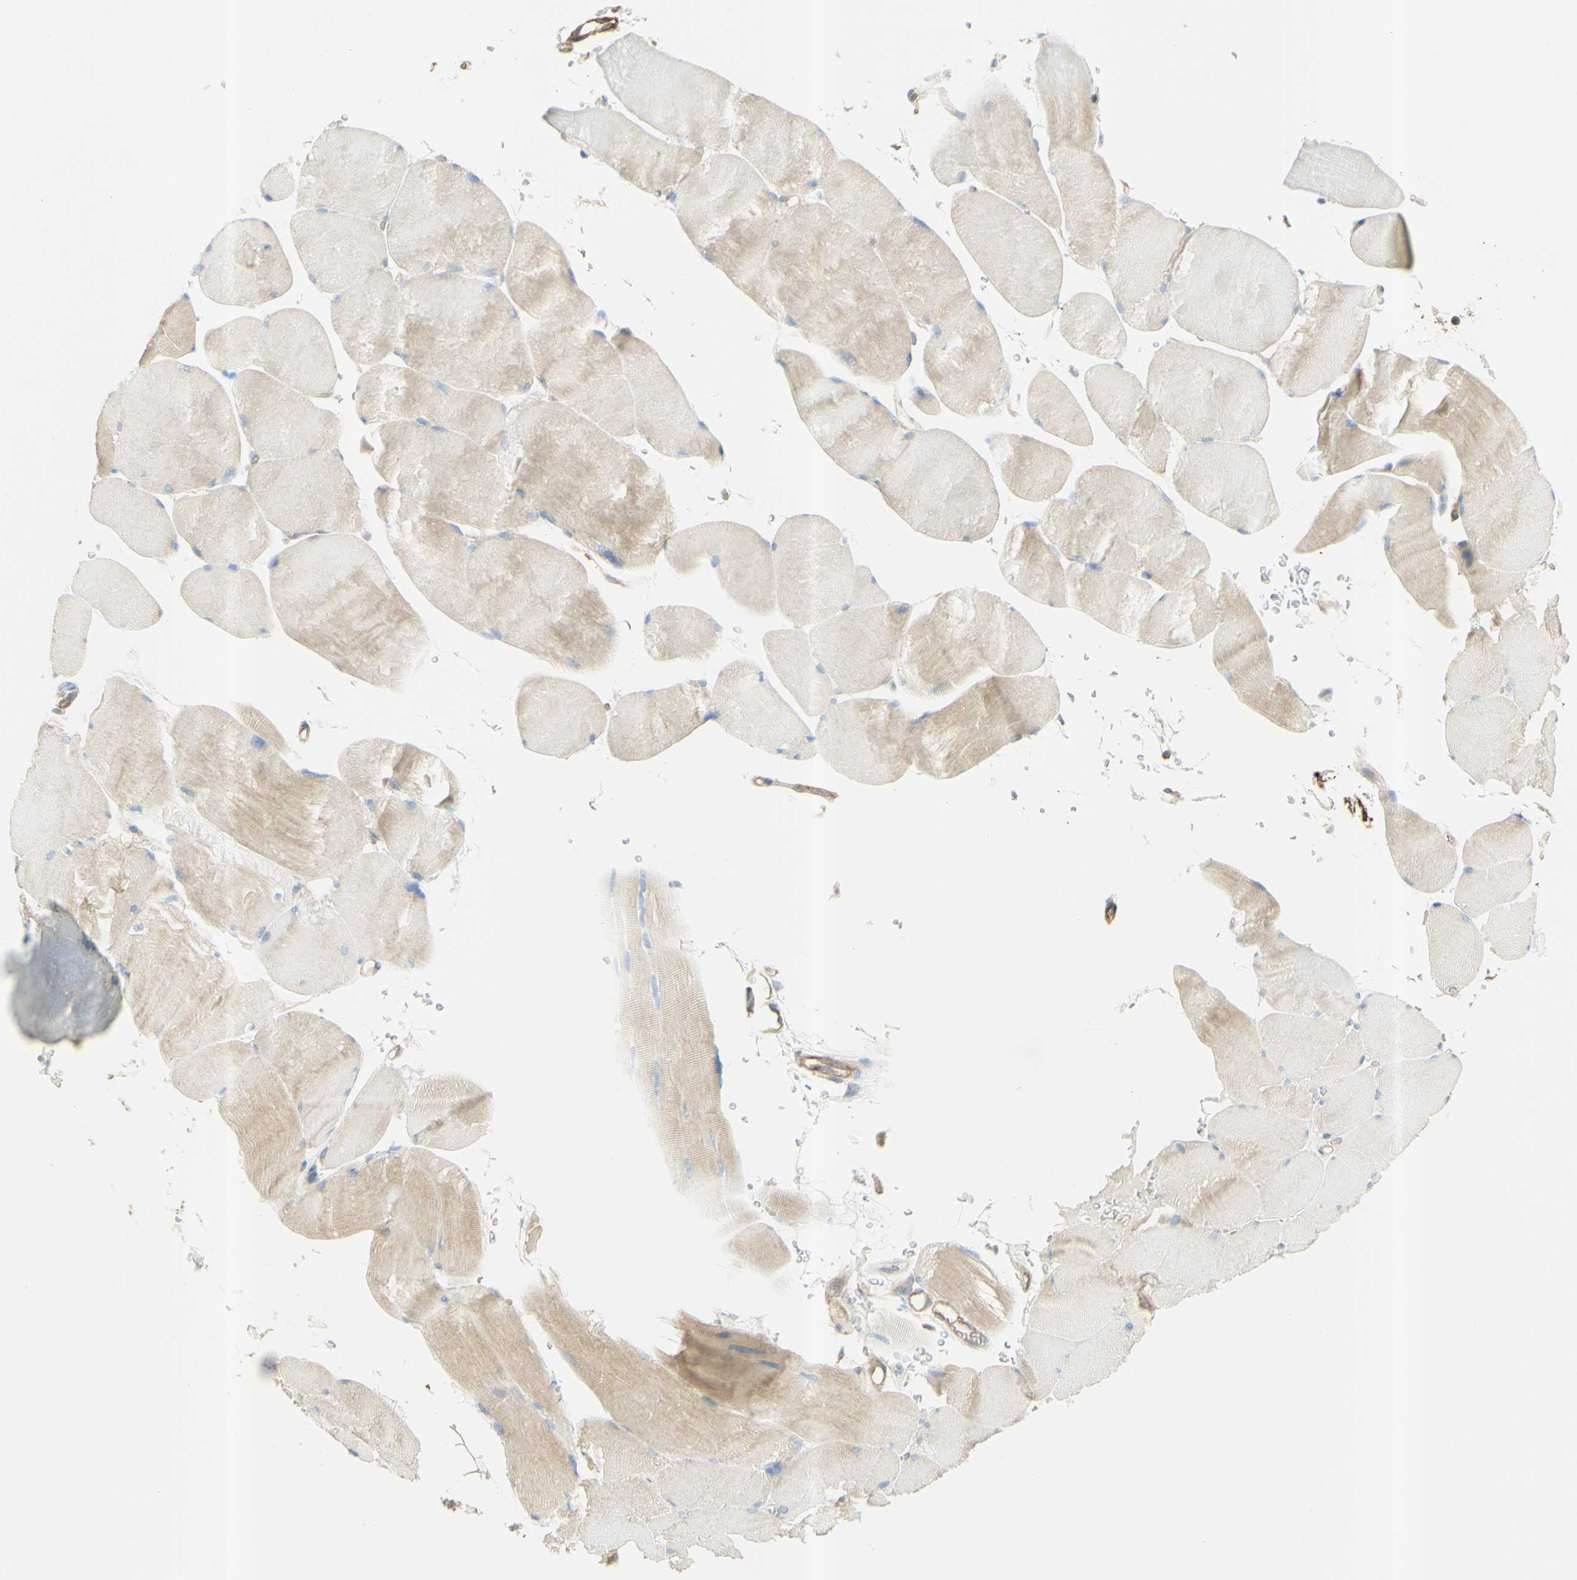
{"staining": {"intensity": "weak", "quantity": ">75%", "location": "cytoplasmic/membranous"}, "tissue": "skeletal muscle", "cell_type": "Myocytes", "image_type": "normal", "snomed": [{"axis": "morphology", "description": "Normal tissue, NOS"}, {"axis": "topography", "description": "Skin"}, {"axis": "topography", "description": "Skeletal muscle"}], "caption": "Weak cytoplasmic/membranous positivity for a protein is appreciated in about >75% of myocytes of benign skeletal muscle using immunohistochemistry (IHC).", "gene": "IKBKG", "patient": {"sex": "male", "age": 83}}